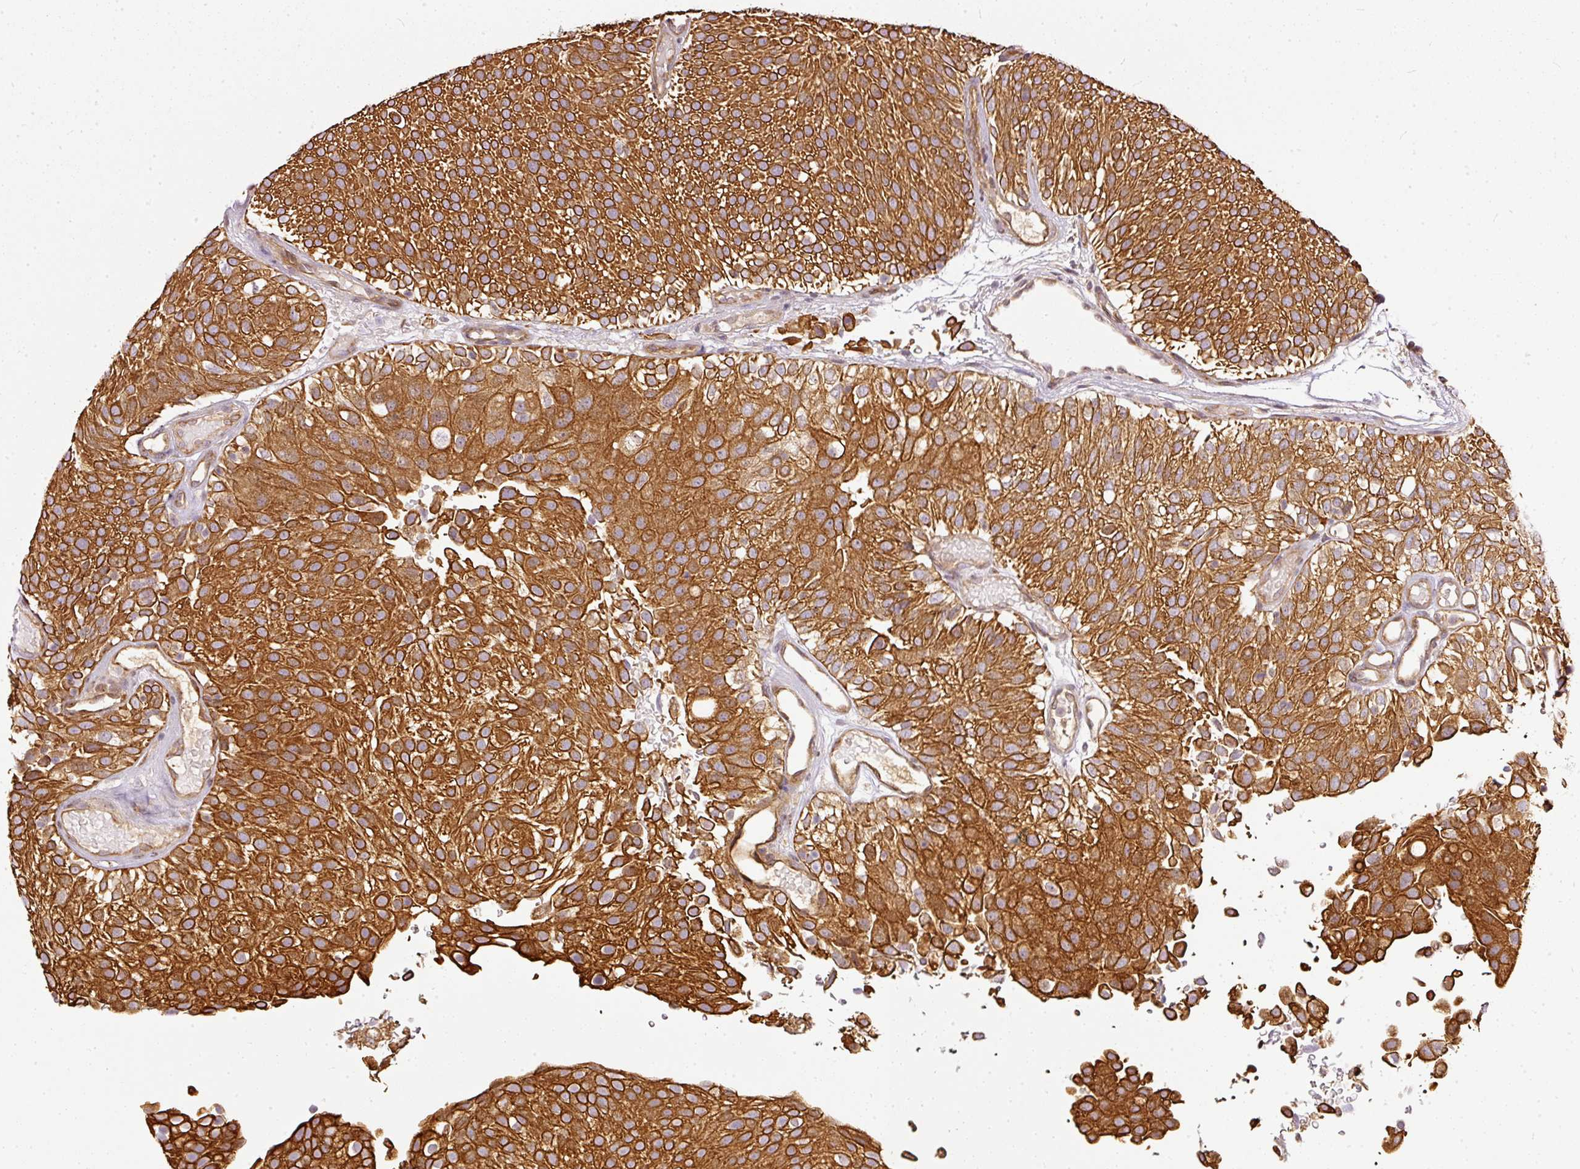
{"staining": {"intensity": "strong", "quantity": ">75%", "location": "cytoplasmic/membranous"}, "tissue": "urothelial cancer", "cell_type": "Tumor cells", "image_type": "cancer", "snomed": [{"axis": "morphology", "description": "Urothelial carcinoma, Low grade"}, {"axis": "topography", "description": "Urinary bladder"}], "caption": "The photomicrograph shows a brown stain indicating the presence of a protein in the cytoplasmic/membranous of tumor cells in urothelial carcinoma (low-grade).", "gene": "MIF4GD", "patient": {"sex": "male", "age": 78}}